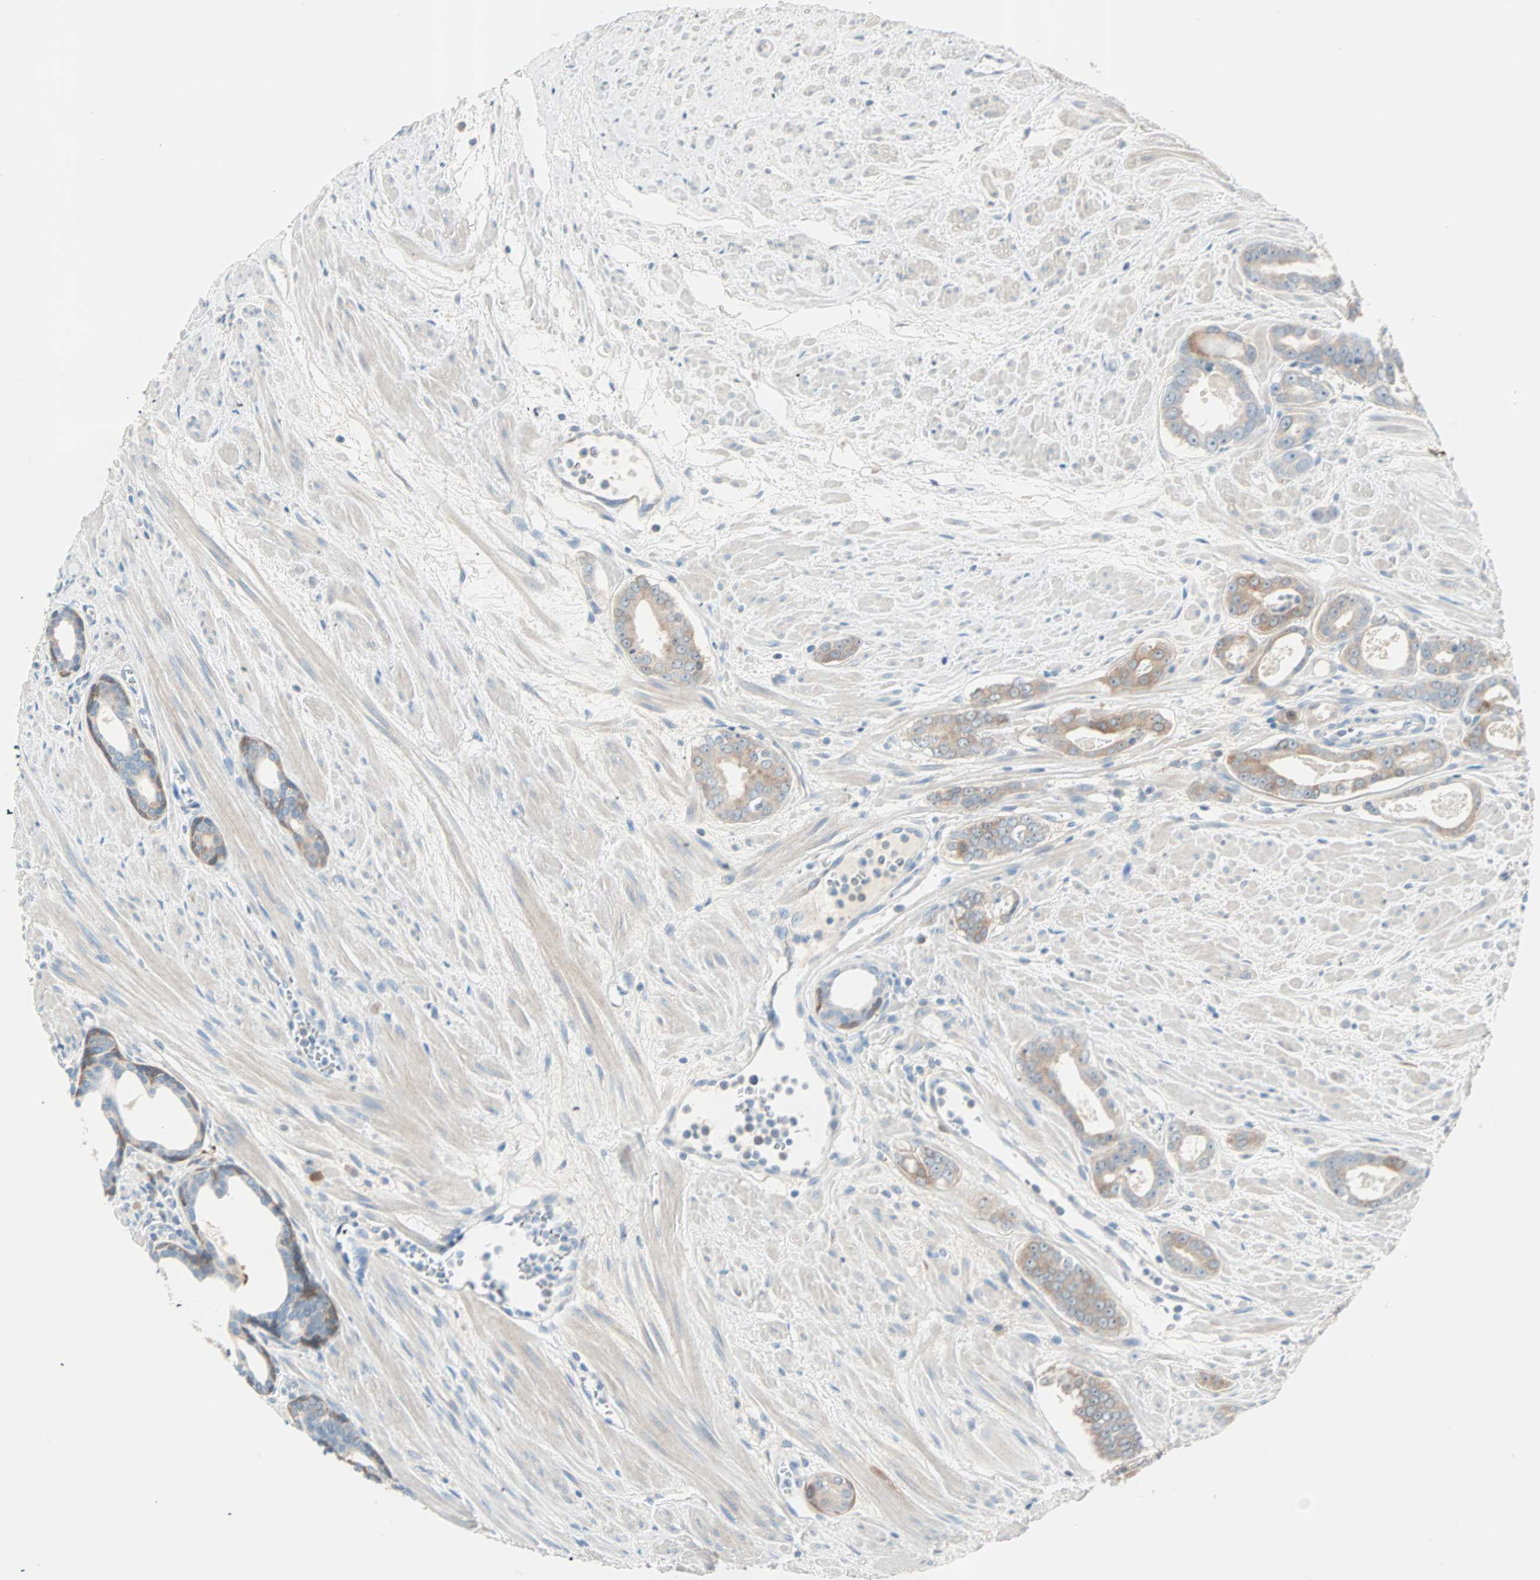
{"staining": {"intensity": "moderate", "quantity": ">75%", "location": "cytoplasmic/membranous"}, "tissue": "prostate cancer", "cell_type": "Tumor cells", "image_type": "cancer", "snomed": [{"axis": "morphology", "description": "Adenocarcinoma, Low grade"}, {"axis": "topography", "description": "Prostate"}], "caption": "An image of human prostate cancer stained for a protein reveals moderate cytoplasmic/membranous brown staining in tumor cells.", "gene": "ATF6", "patient": {"sex": "male", "age": 57}}